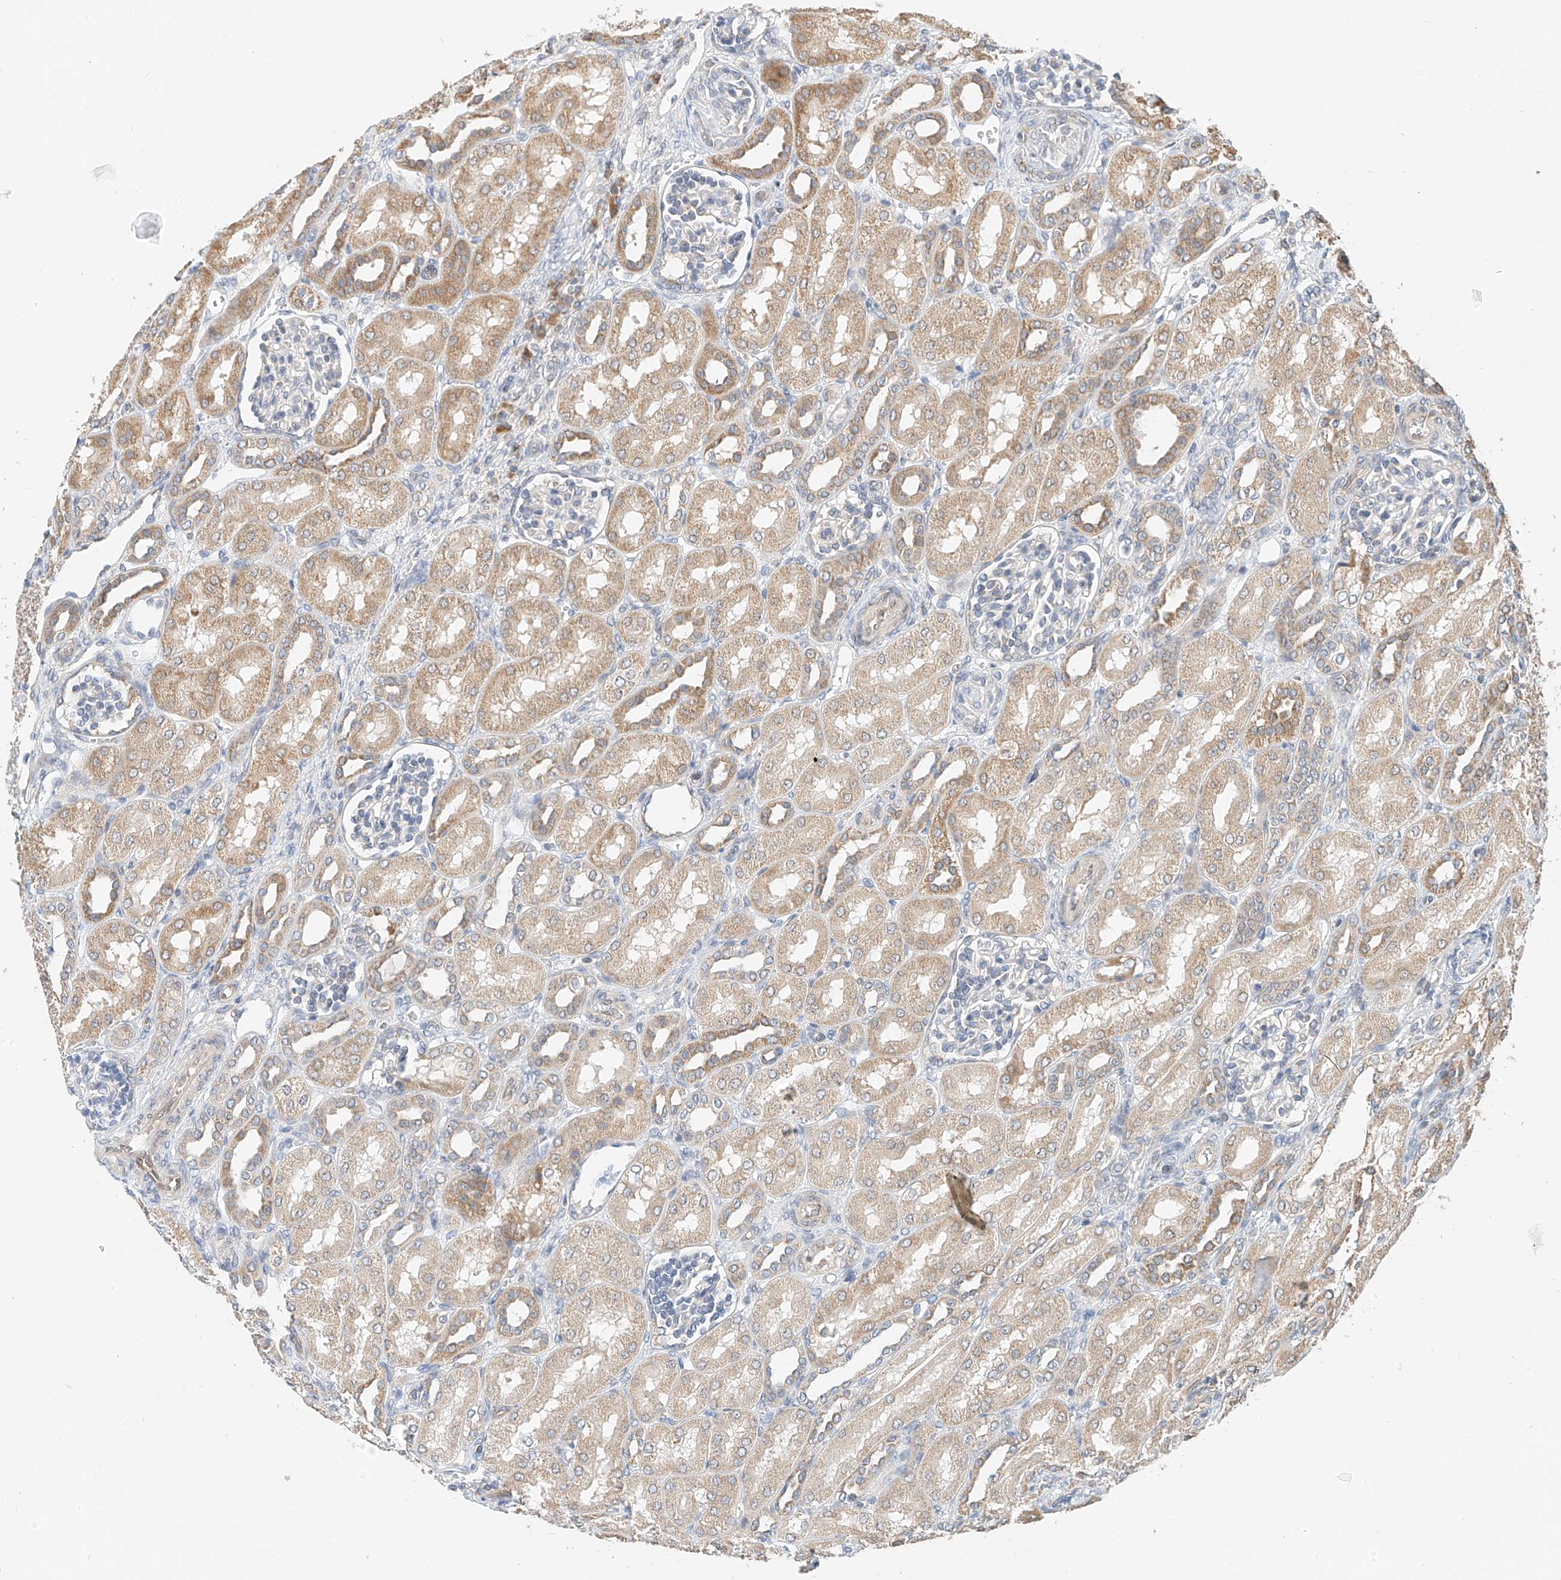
{"staining": {"intensity": "weak", "quantity": "<25%", "location": "cytoplasmic/membranous"}, "tissue": "kidney", "cell_type": "Cells in glomeruli", "image_type": "normal", "snomed": [{"axis": "morphology", "description": "Normal tissue, NOS"}, {"axis": "morphology", "description": "Neoplasm, malignant, NOS"}, {"axis": "topography", "description": "Kidney"}], "caption": "A high-resolution image shows immunohistochemistry (IHC) staining of benign kidney, which shows no significant positivity in cells in glomeruli.", "gene": "PPA2", "patient": {"sex": "female", "age": 1}}